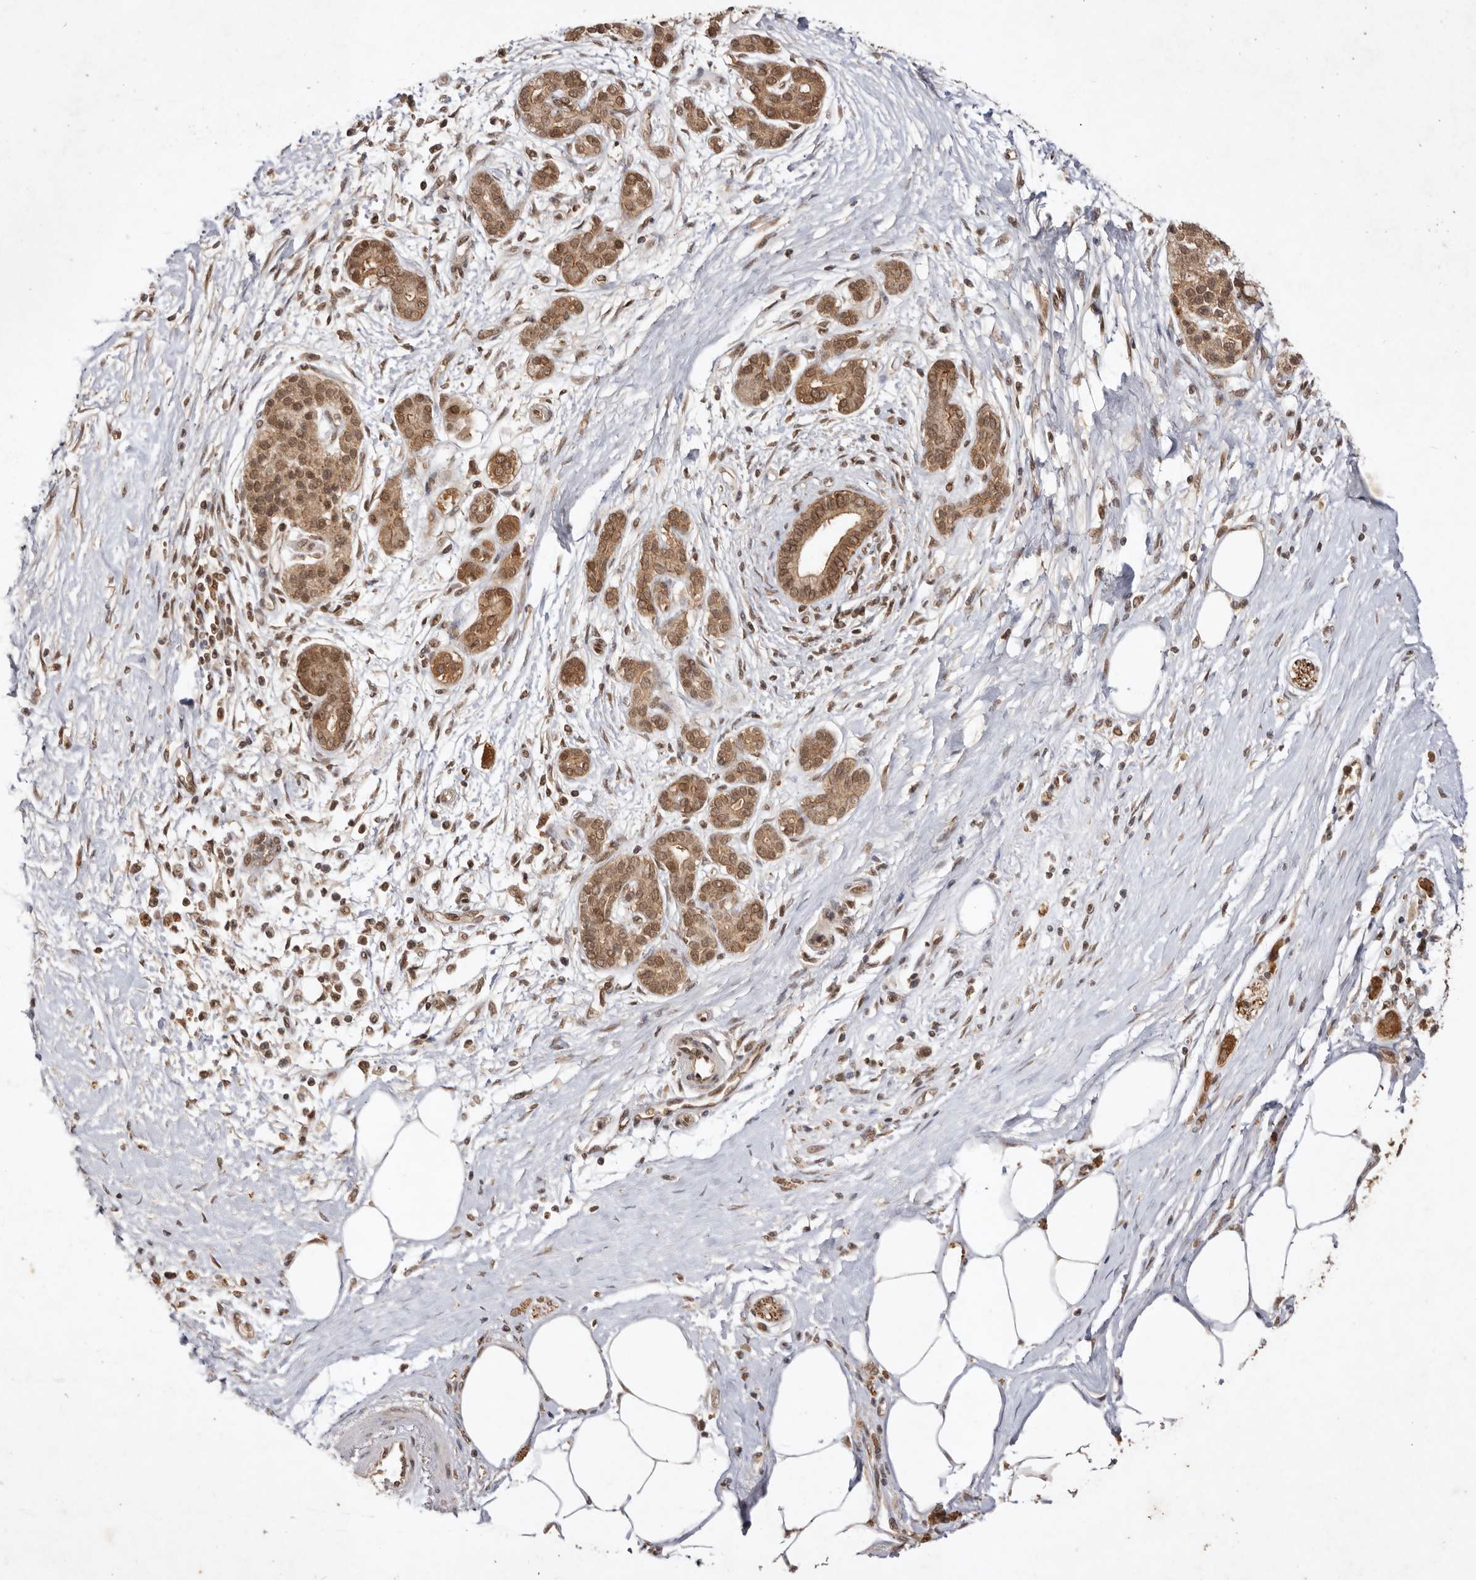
{"staining": {"intensity": "moderate", "quantity": ">75%", "location": "cytoplasmic/membranous,nuclear"}, "tissue": "pancreatic cancer", "cell_type": "Tumor cells", "image_type": "cancer", "snomed": [{"axis": "morphology", "description": "Adenocarcinoma, NOS"}, {"axis": "topography", "description": "Pancreas"}], "caption": "Immunohistochemistry (IHC) of adenocarcinoma (pancreatic) shows medium levels of moderate cytoplasmic/membranous and nuclear expression in approximately >75% of tumor cells.", "gene": "TARS2", "patient": {"sex": "male", "age": 58}}